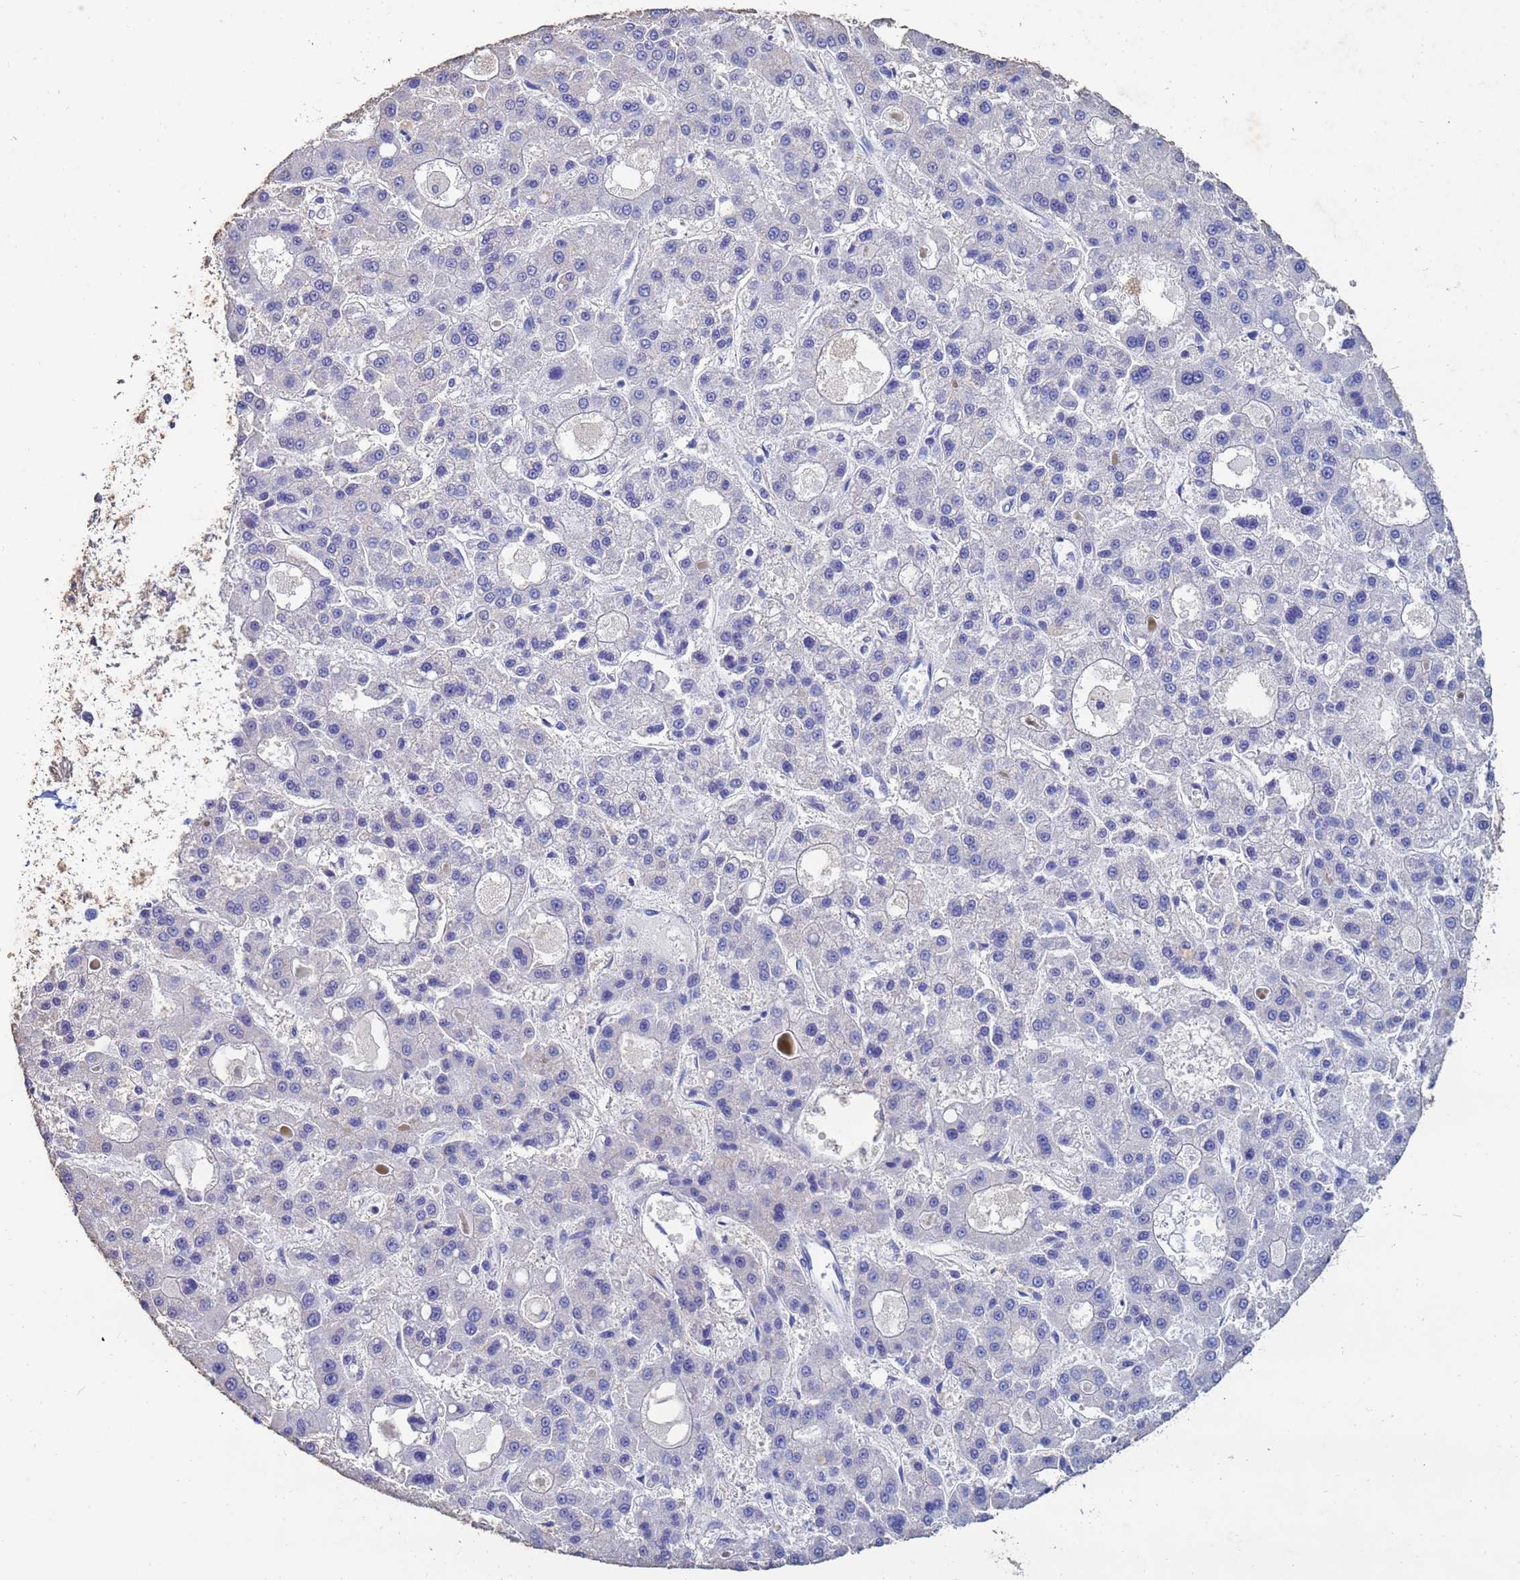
{"staining": {"intensity": "negative", "quantity": "none", "location": "none"}, "tissue": "liver cancer", "cell_type": "Tumor cells", "image_type": "cancer", "snomed": [{"axis": "morphology", "description": "Carcinoma, Hepatocellular, NOS"}, {"axis": "topography", "description": "Liver"}], "caption": "Immunohistochemistry of human liver cancer demonstrates no expression in tumor cells.", "gene": "CSTB", "patient": {"sex": "male", "age": 70}}